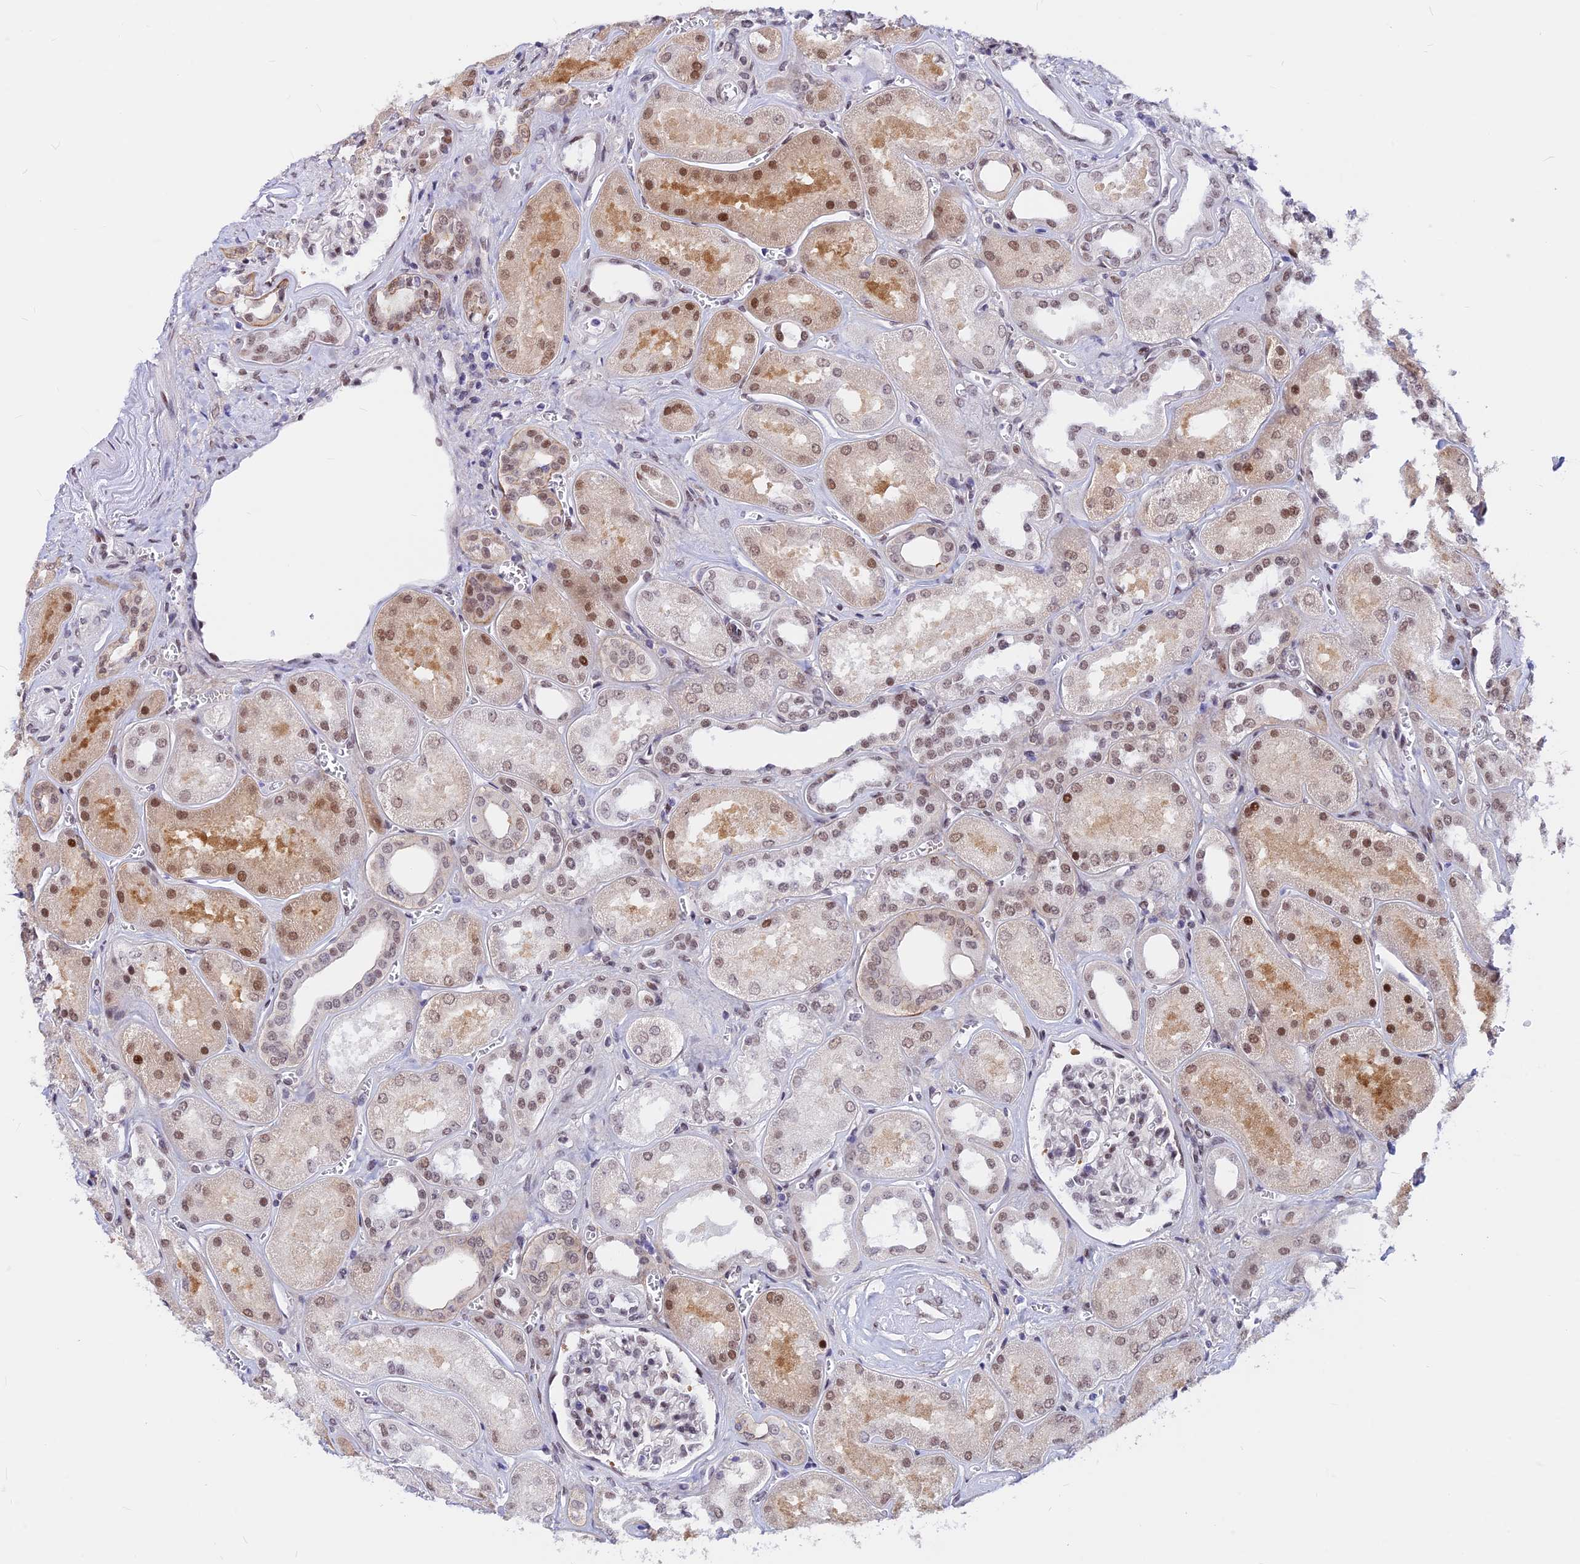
{"staining": {"intensity": "moderate", "quantity": "25%-75%", "location": "nuclear"}, "tissue": "kidney", "cell_type": "Cells in glomeruli", "image_type": "normal", "snomed": [{"axis": "morphology", "description": "Normal tissue, NOS"}, {"axis": "morphology", "description": "Adenocarcinoma, NOS"}, {"axis": "topography", "description": "Kidney"}], "caption": "The histopathology image displays a brown stain indicating the presence of a protein in the nuclear of cells in glomeruli in kidney. The staining is performed using DAB brown chromogen to label protein expression. The nuclei are counter-stained blue using hematoxylin.", "gene": "KCTD13", "patient": {"sex": "female", "age": 68}}